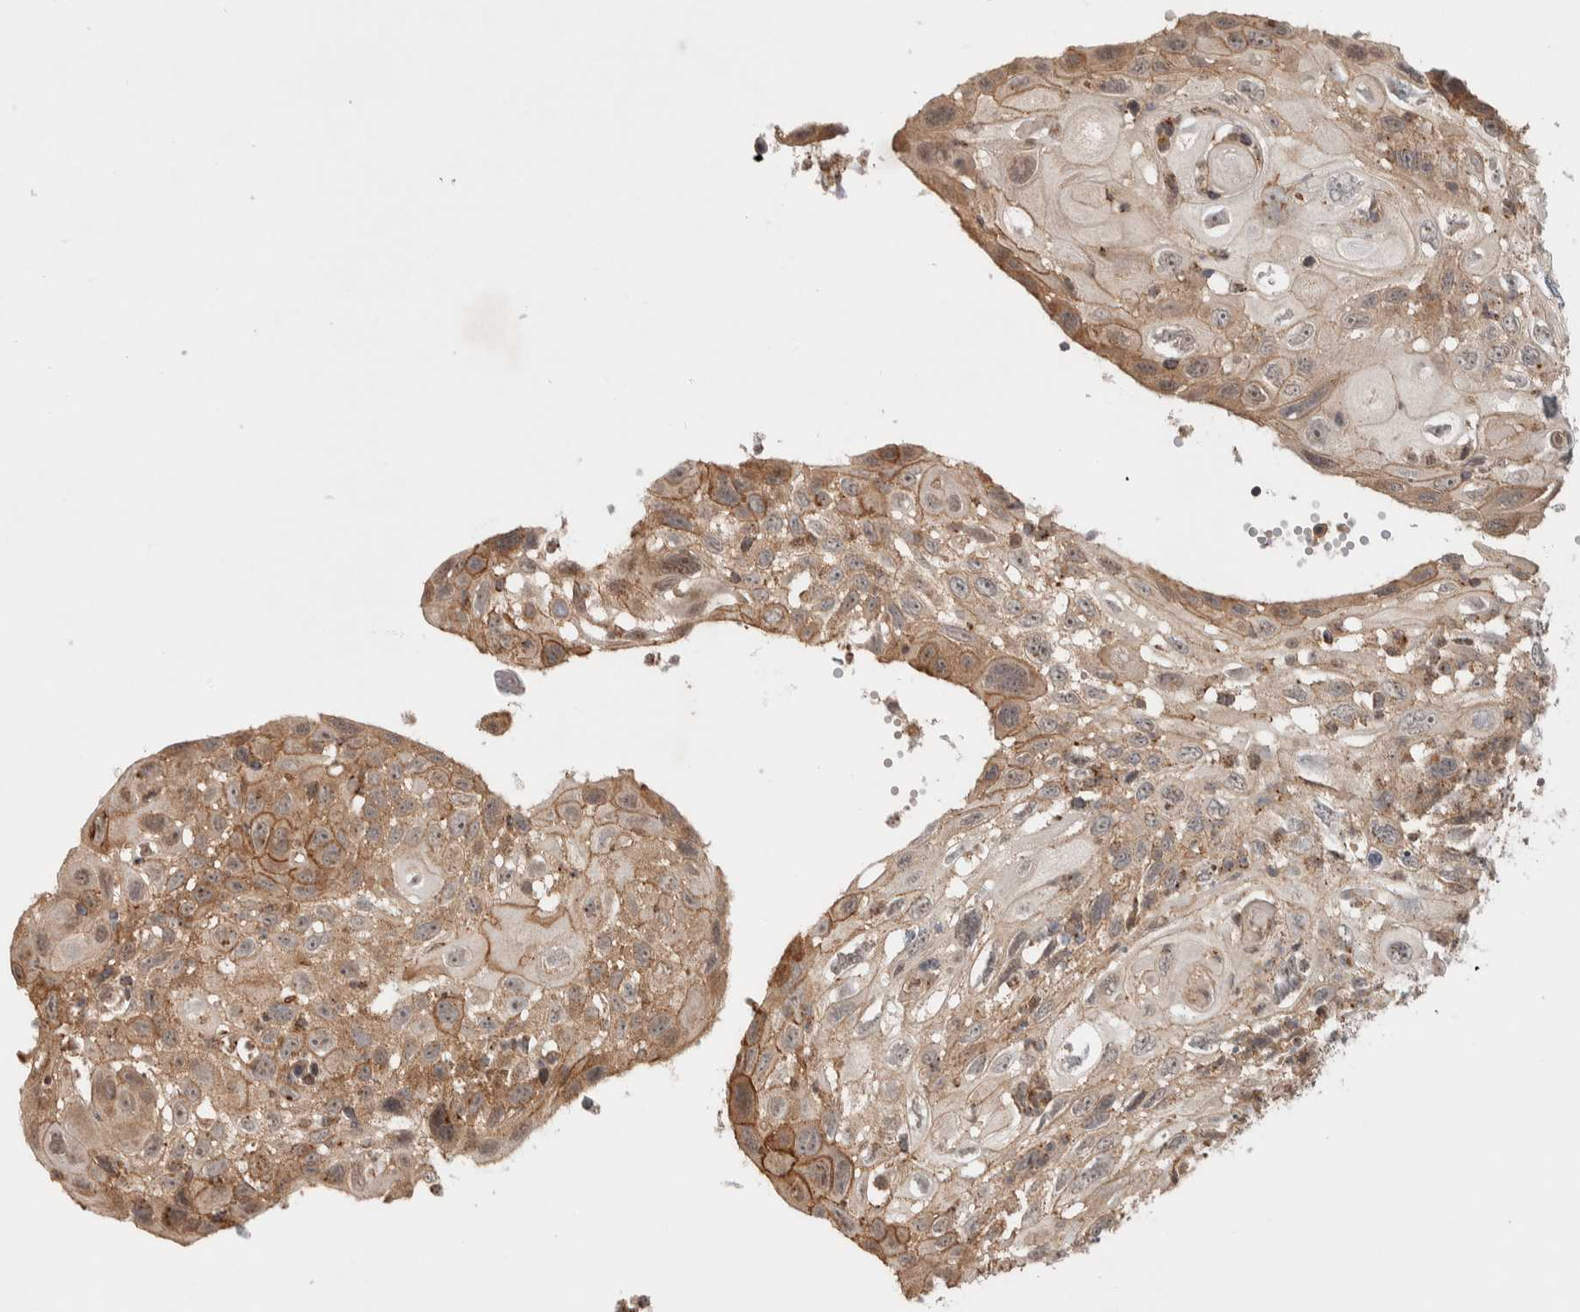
{"staining": {"intensity": "moderate", "quantity": "25%-75%", "location": "cytoplasmic/membranous"}, "tissue": "cervical cancer", "cell_type": "Tumor cells", "image_type": "cancer", "snomed": [{"axis": "morphology", "description": "Squamous cell carcinoma, NOS"}, {"axis": "topography", "description": "Cervix"}], "caption": "Protein expression analysis of human squamous cell carcinoma (cervical) reveals moderate cytoplasmic/membranous positivity in approximately 25%-75% of tumor cells.", "gene": "DEPTOR", "patient": {"sex": "female", "age": 70}}